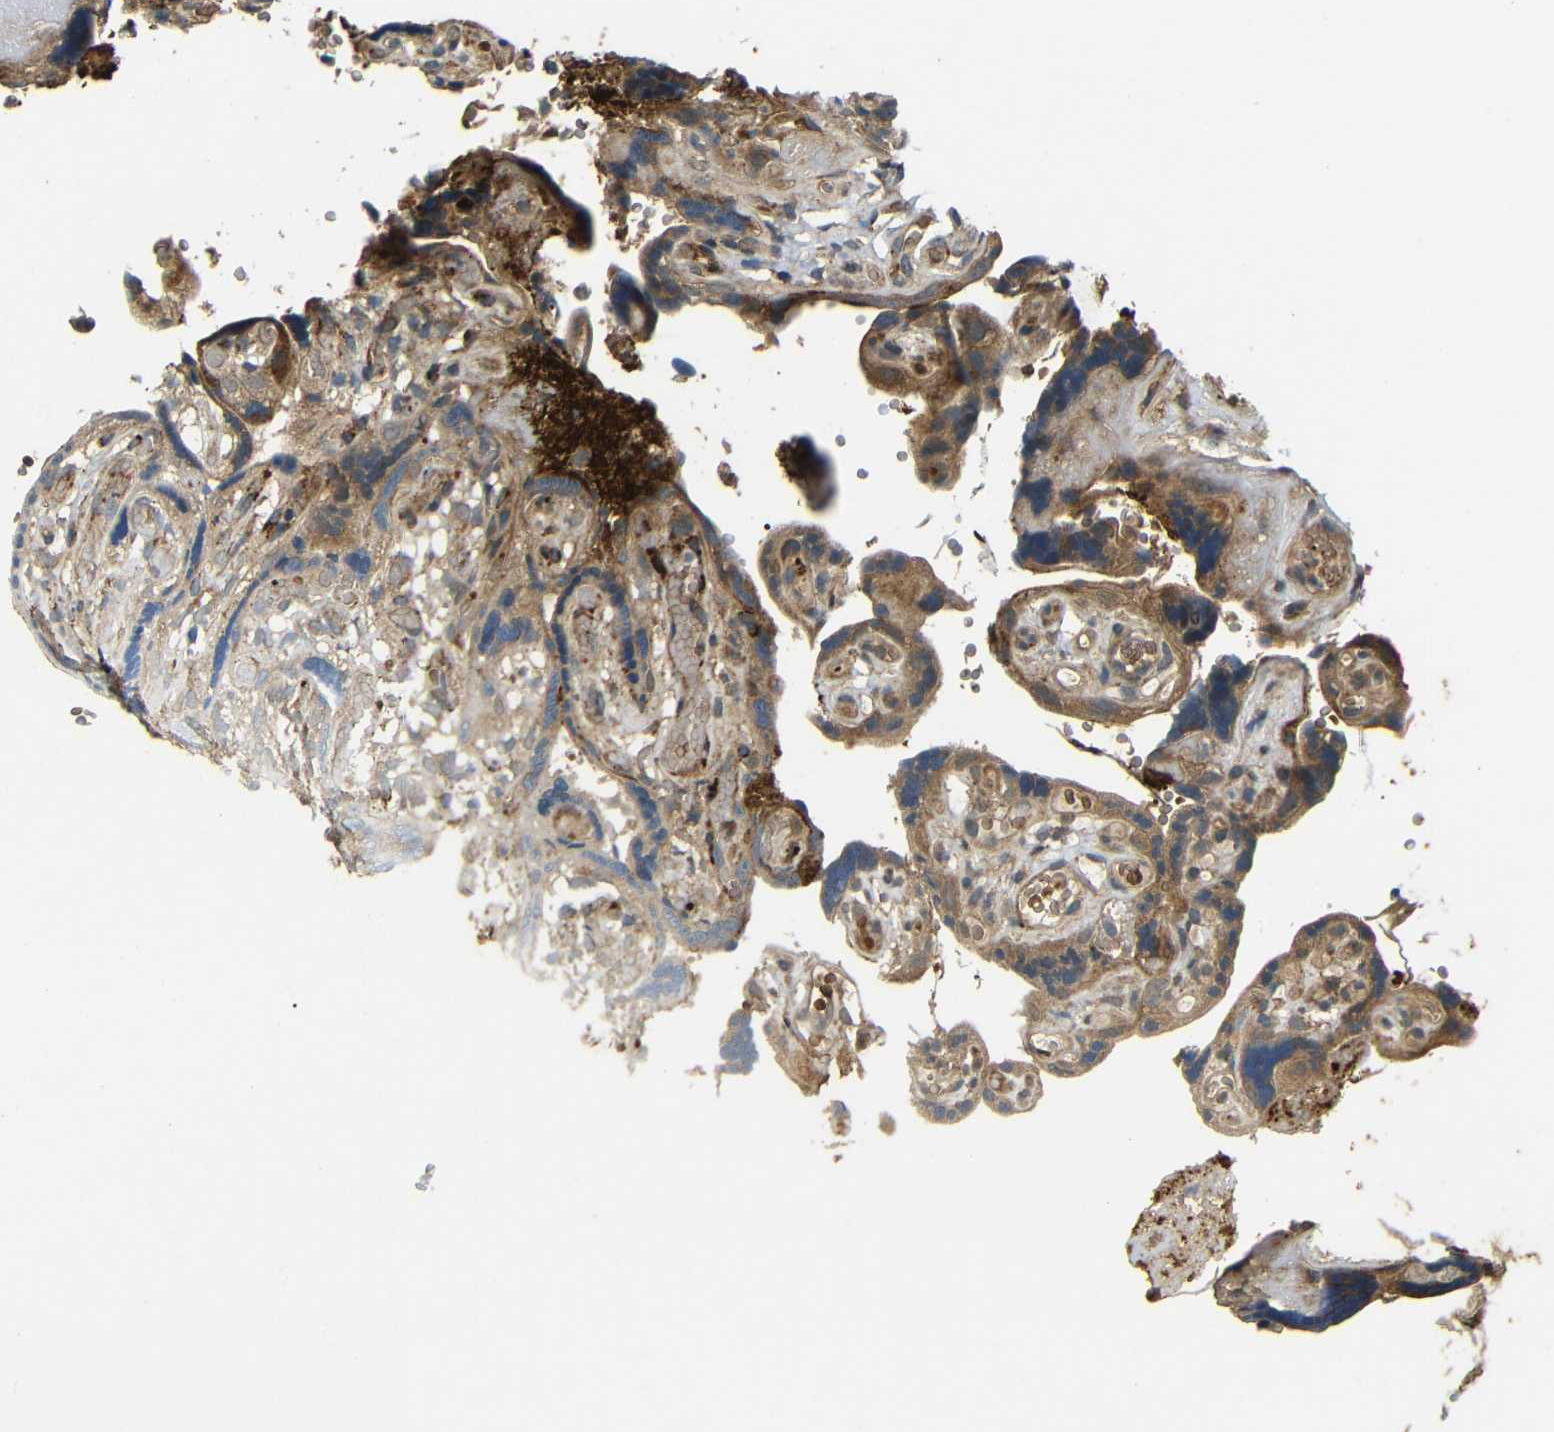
{"staining": {"intensity": "moderate", "quantity": "25%-75%", "location": "cytoplasmic/membranous"}, "tissue": "placenta", "cell_type": "Decidual cells", "image_type": "normal", "snomed": [{"axis": "morphology", "description": "Normal tissue, NOS"}, {"axis": "topography", "description": "Placenta"}], "caption": "Immunohistochemical staining of normal placenta exhibits medium levels of moderate cytoplasmic/membranous staining in approximately 25%-75% of decidual cells.", "gene": "EPHB2", "patient": {"sex": "female", "age": 30}}